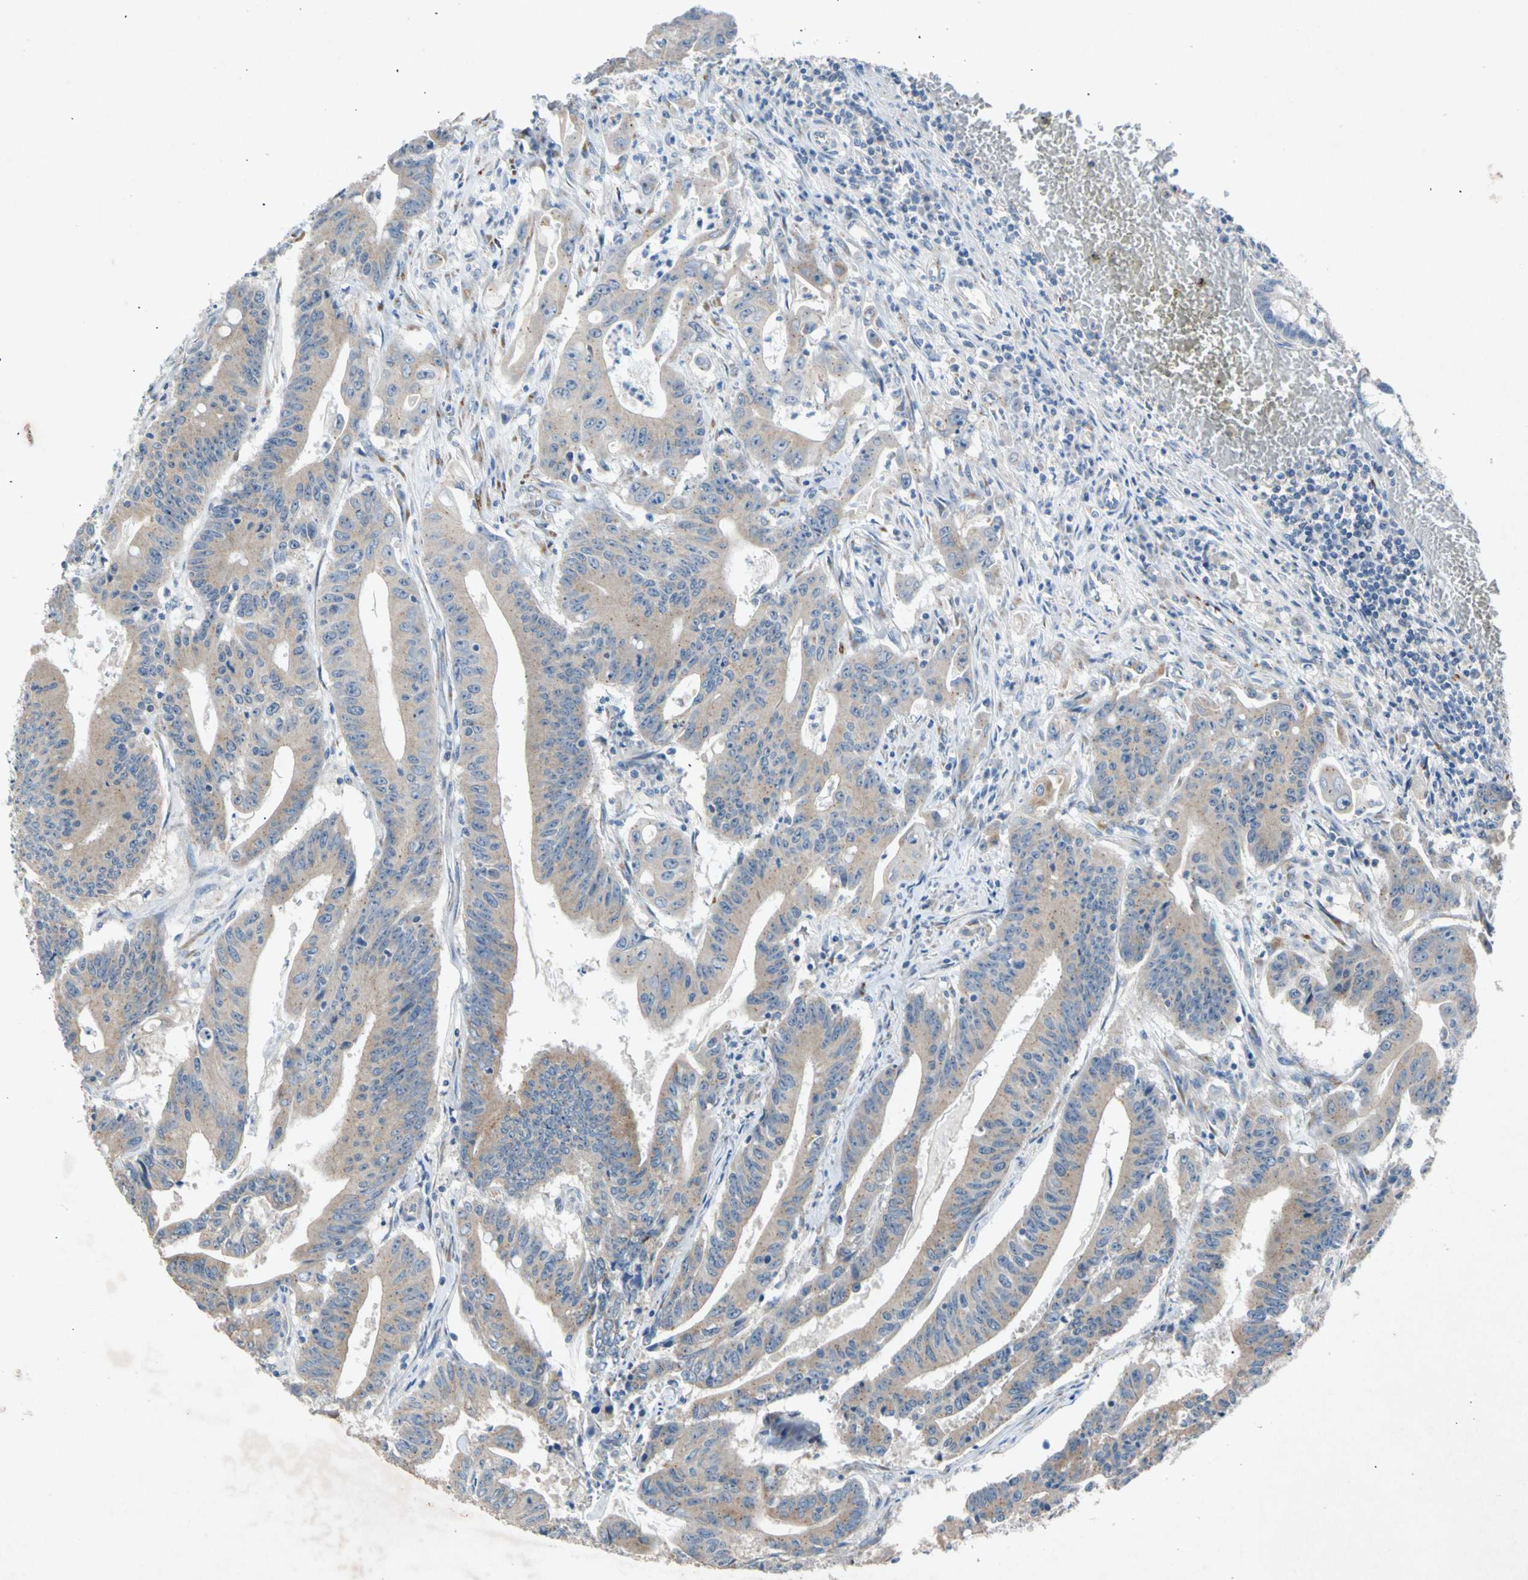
{"staining": {"intensity": "weak", "quantity": ">75%", "location": "cytoplasmic/membranous"}, "tissue": "colorectal cancer", "cell_type": "Tumor cells", "image_type": "cancer", "snomed": [{"axis": "morphology", "description": "Adenocarcinoma, NOS"}, {"axis": "topography", "description": "Colon"}], "caption": "Colorectal cancer stained for a protein demonstrates weak cytoplasmic/membranous positivity in tumor cells.", "gene": "GASK1B", "patient": {"sex": "male", "age": 45}}